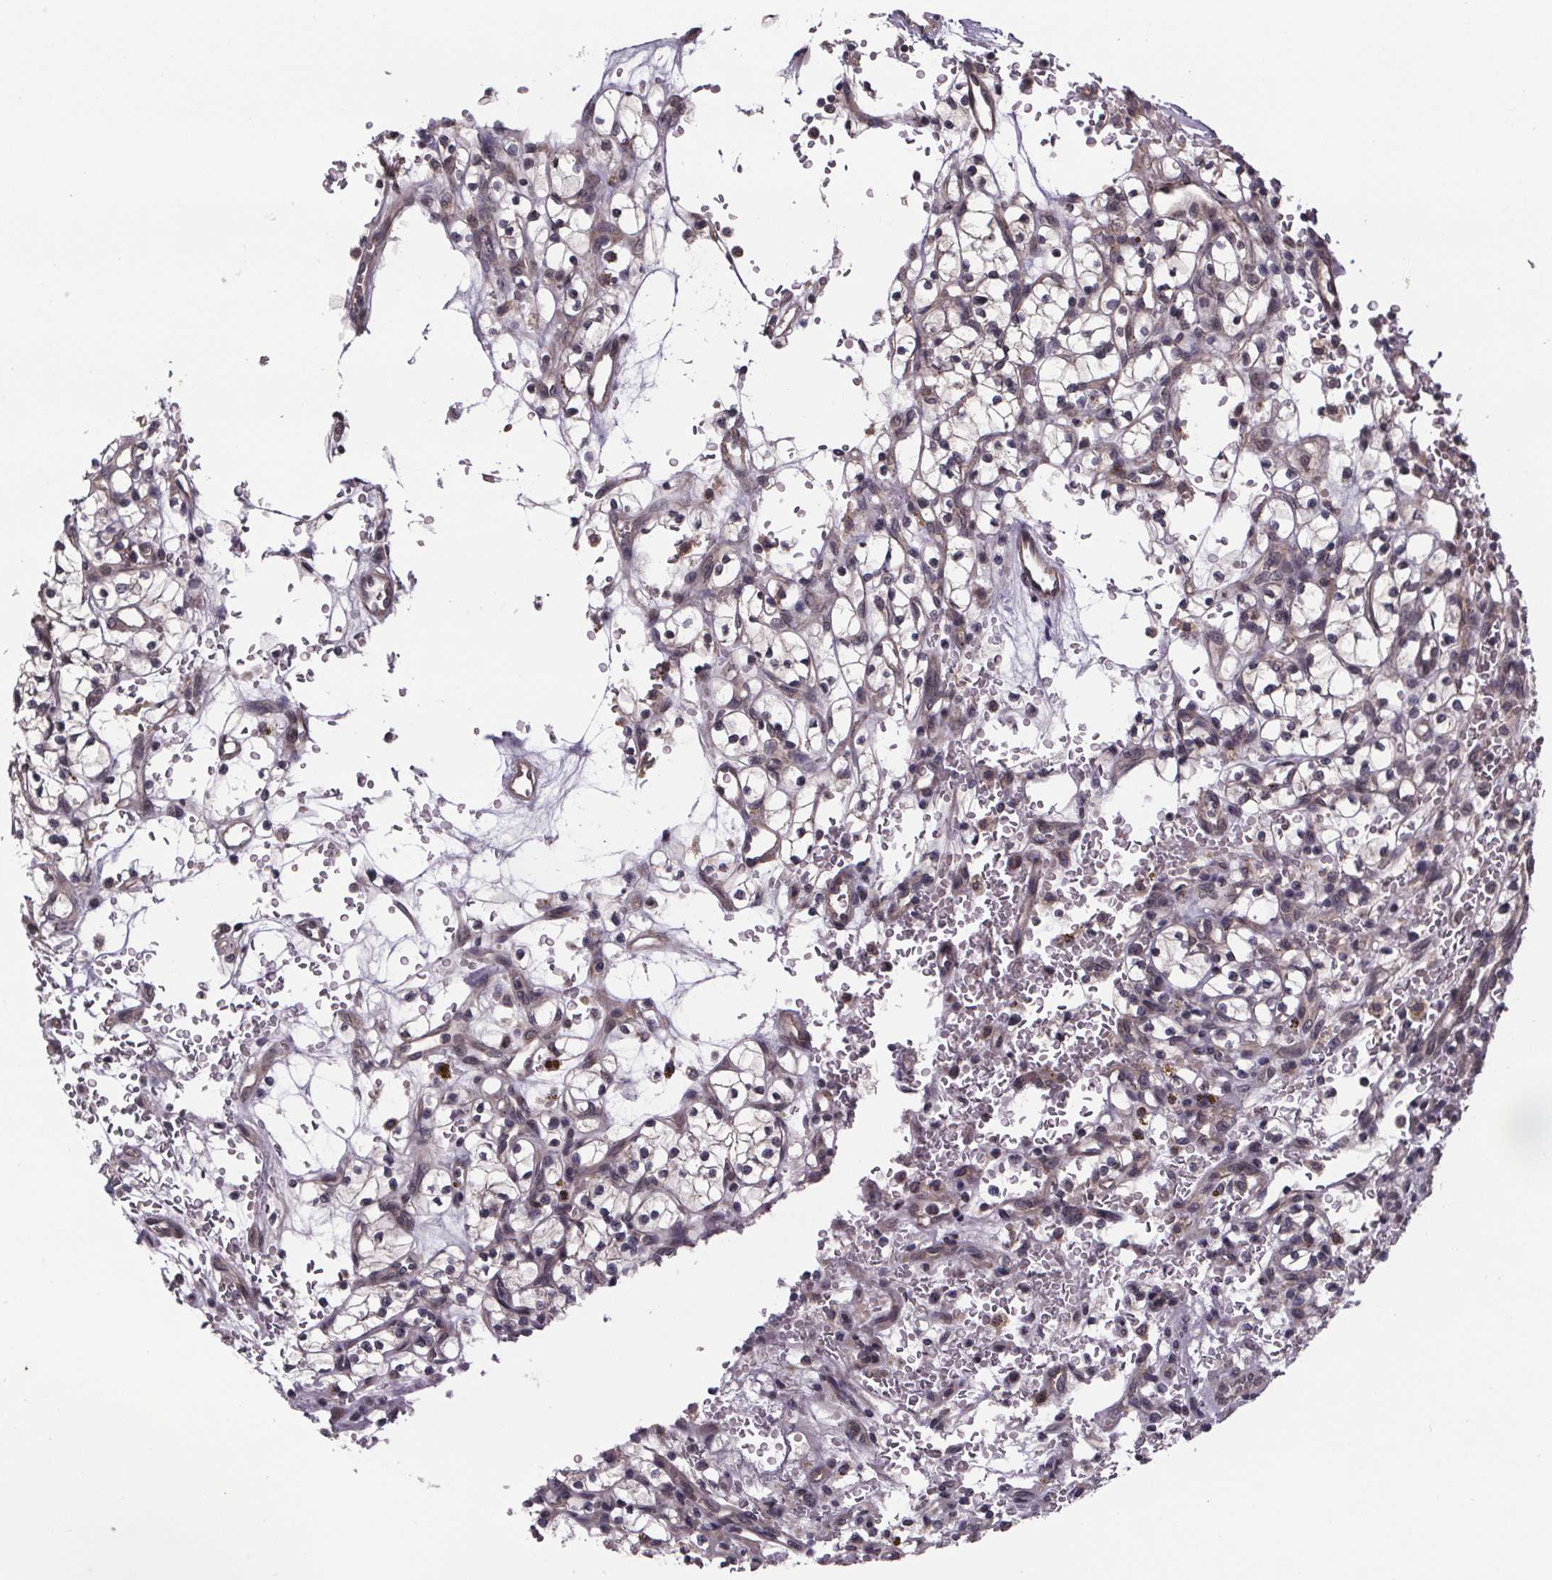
{"staining": {"intensity": "weak", "quantity": "25%-75%", "location": "cytoplasmic/membranous"}, "tissue": "renal cancer", "cell_type": "Tumor cells", "image_type": "cancer", "snomed": [{"axis": "morphology", "description": "Adenocarcinoma, NOS"}, {"axis": "topography", "description": "Kidney"}], "caption": "DAB (3,3'-diaminobenzidine) immunohistochemical staining of renal cancer (adenocarcinoma) displays weak cytoplasmic/membranous protein expression in approximately 25%-75% of tumor cells.", "gene": "SAT1", "patient": {"sex": "female", "age": 64}}